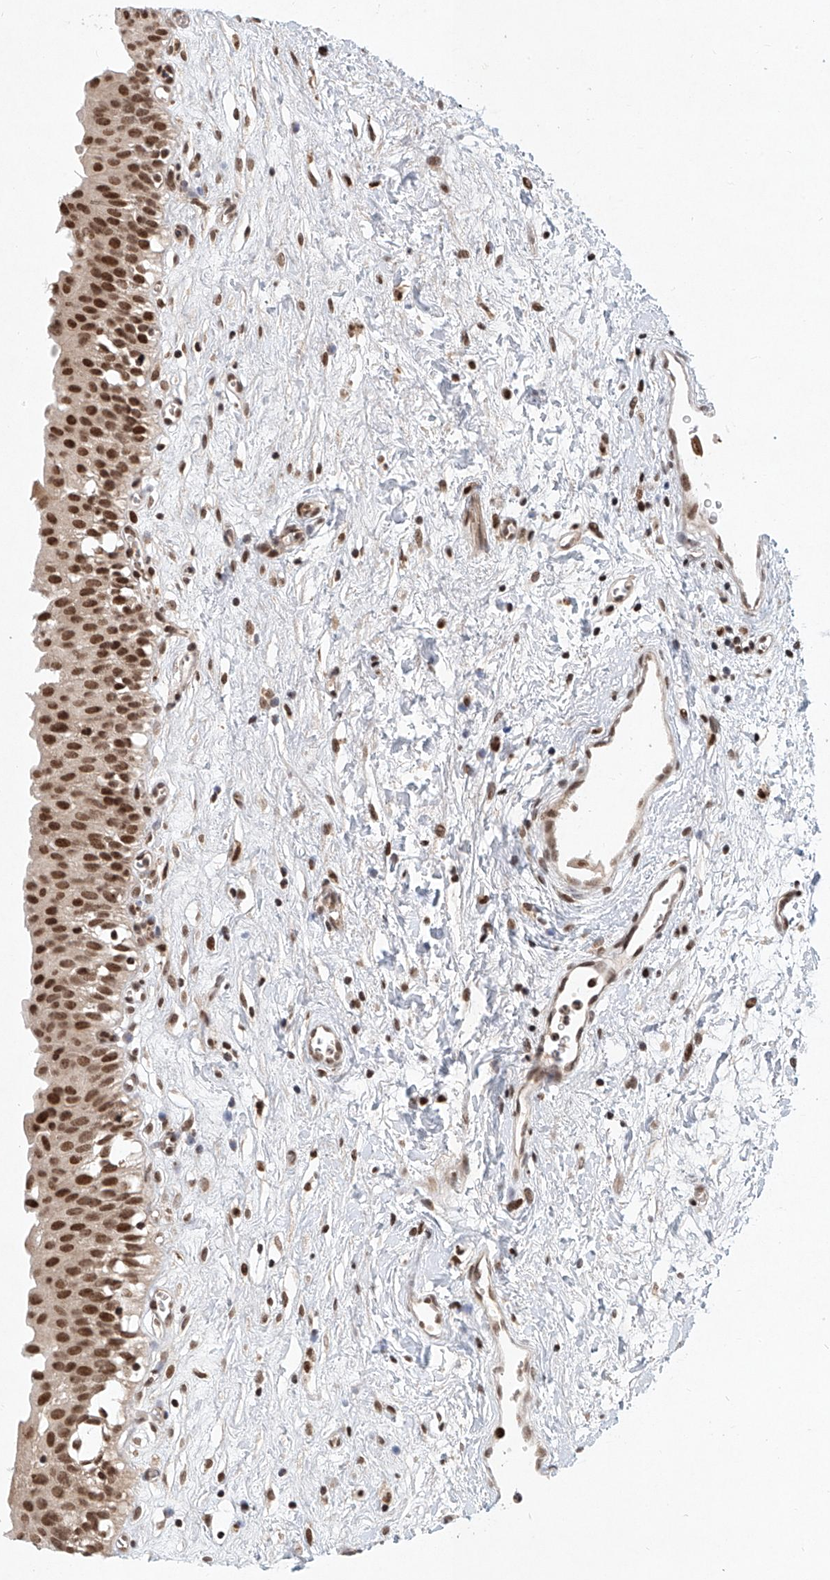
{"staining": {"intensity": "strong", "quantity": ">75%", "location": "nuclear"}, "tissue": "urinary bladder", "cell_type": "Urothelial cells", "image_type": "normal", "snomed": [{"axis": "morphology", "description": "Normal tissue, NOS"}, {"axis": "topography", "description": "Urinary bladder"}], "caption": "Immunohistochemical staining of benign human urinary bladder exhibits high levels of strong nuclear positivity in approximately >75% of urothelial cells. The staining is performed using DAB (3,3'-diaminobenzidine) brown chromogen to label protein expression. The nuclei are counter-stained blue using hematoxylin.", "gene": "ZNF470", "patient": {"sex": "male", "age": 51}}